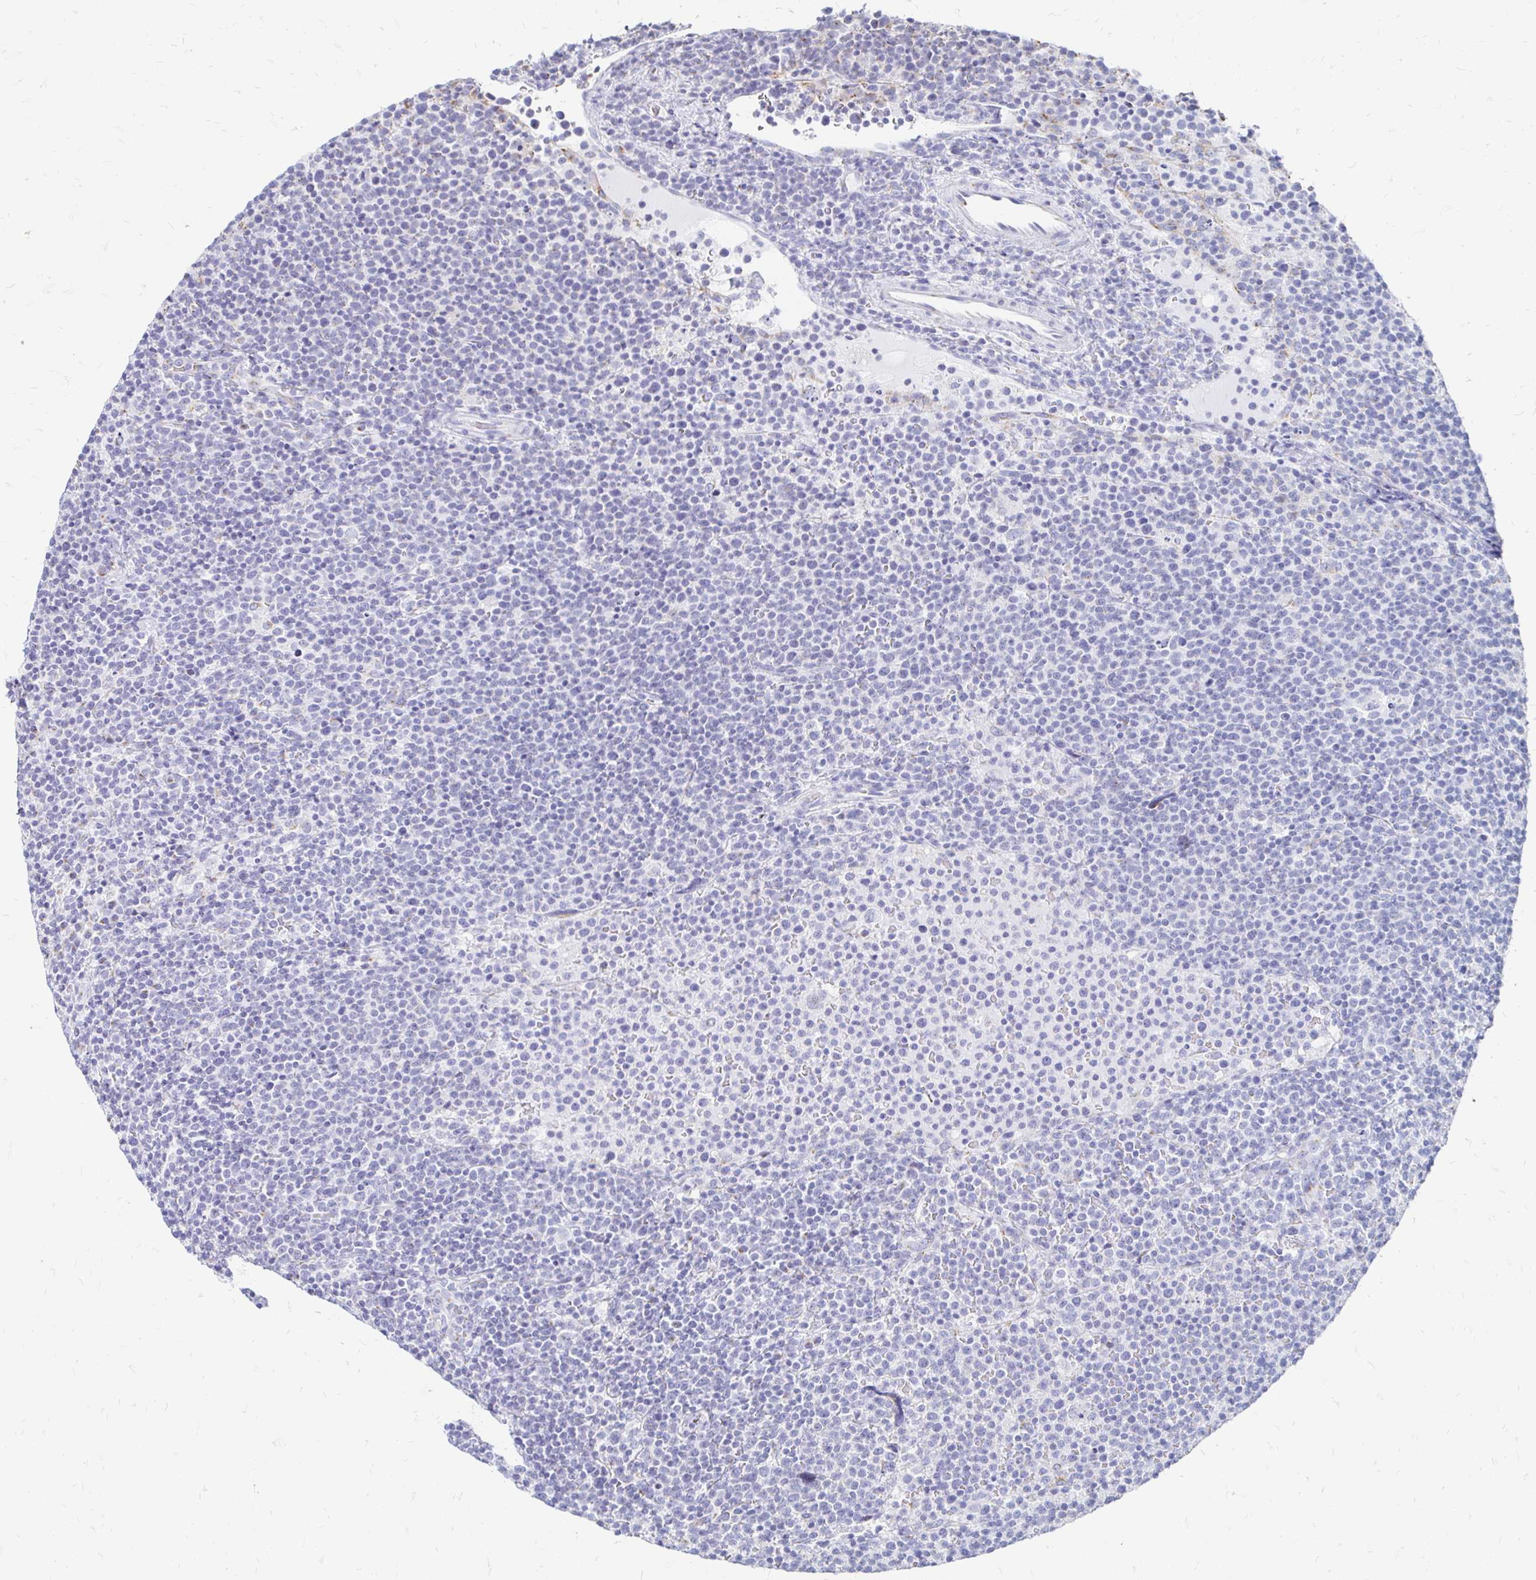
{"staining": {"intensity": "negative", "quantity": "none", "location": "none"}, "tissue": "lymphoma", "cell_type": "Tumor cells", "image_type": "cancer", "snomed": [{"axis": "morphology", "description": "Malignant lymphoma, non-Hodgkin's type, High grade"}, {"axis": "topography", "description": "Lymph node"}], "caption": "High magnification brightfield microscopy of malignant lymphoma, non-Hodgkin's type (high-grade) stained with DAB (3,3'-diaminobenzidine) (brown) and counterstained with hematoxylin (blue): tumor cells show no significant staining. (DAB immunohistochemistry visualized using brightfield microscopy, high magnification).", "gene": "PAGE4", "patient": {"sex": "male", "age": 61}}